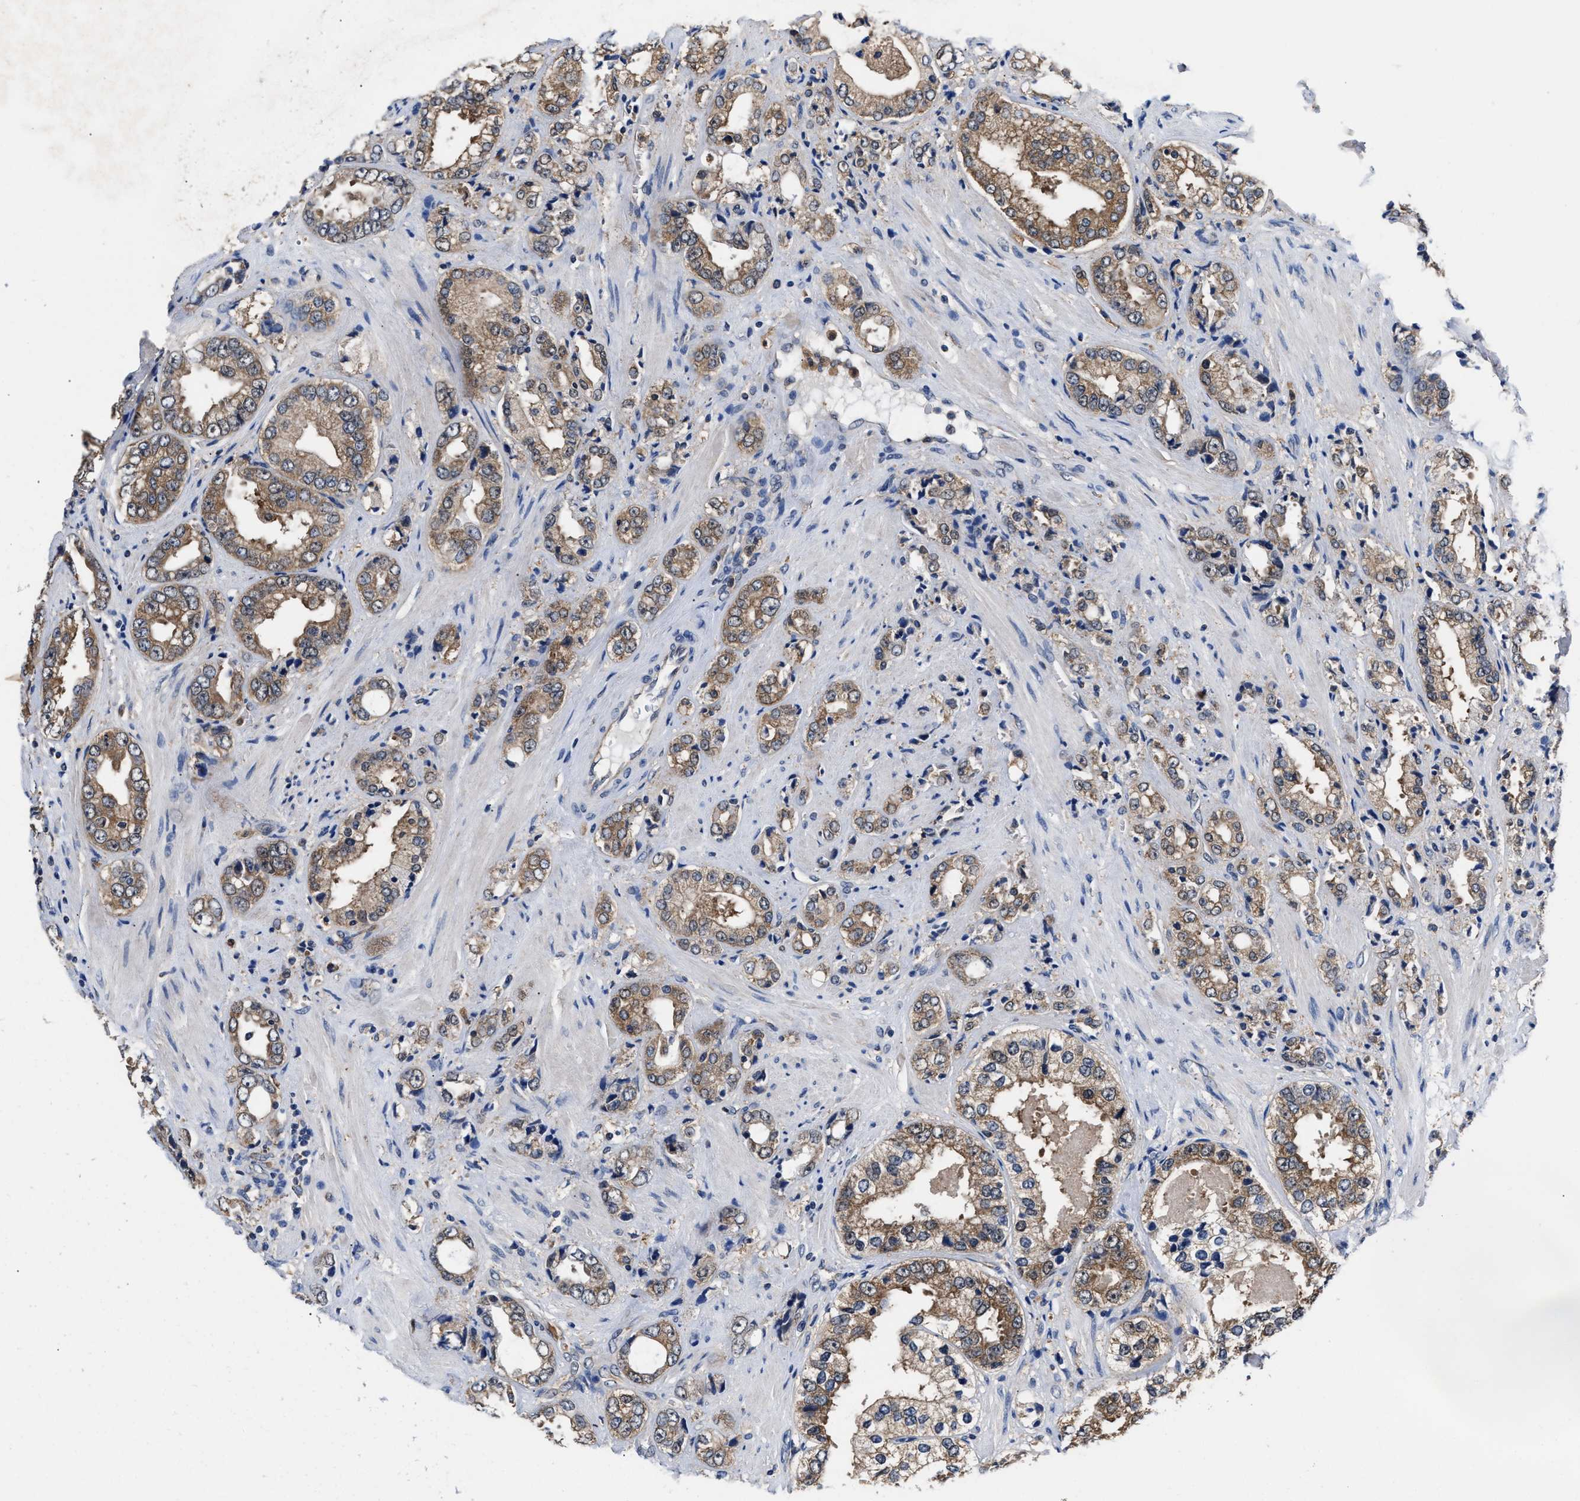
{"staining": {"intensity": "weak", "quantity": ">75%", "location": "cytoplasmic/membranous"}, "tissue": "prostate cancer", "cell_type": "Tumor cells", "image_type": "cancer", "snomed": [{"axis": "morphology", "description": "Adenocarcinoma, High grade"}, {"axis": "topography", "description": "Prostate"}], "caption": "Tumor cells demonstrate weak cytoplasmic/membranous expression in approximately >75% of cells in prostate cancer (high-grade adenocarcinoma). (IHC, brightfield microscopy, high magnification).", "gene": "ACLY", "patient": {"sex": "male", "age": 61}}